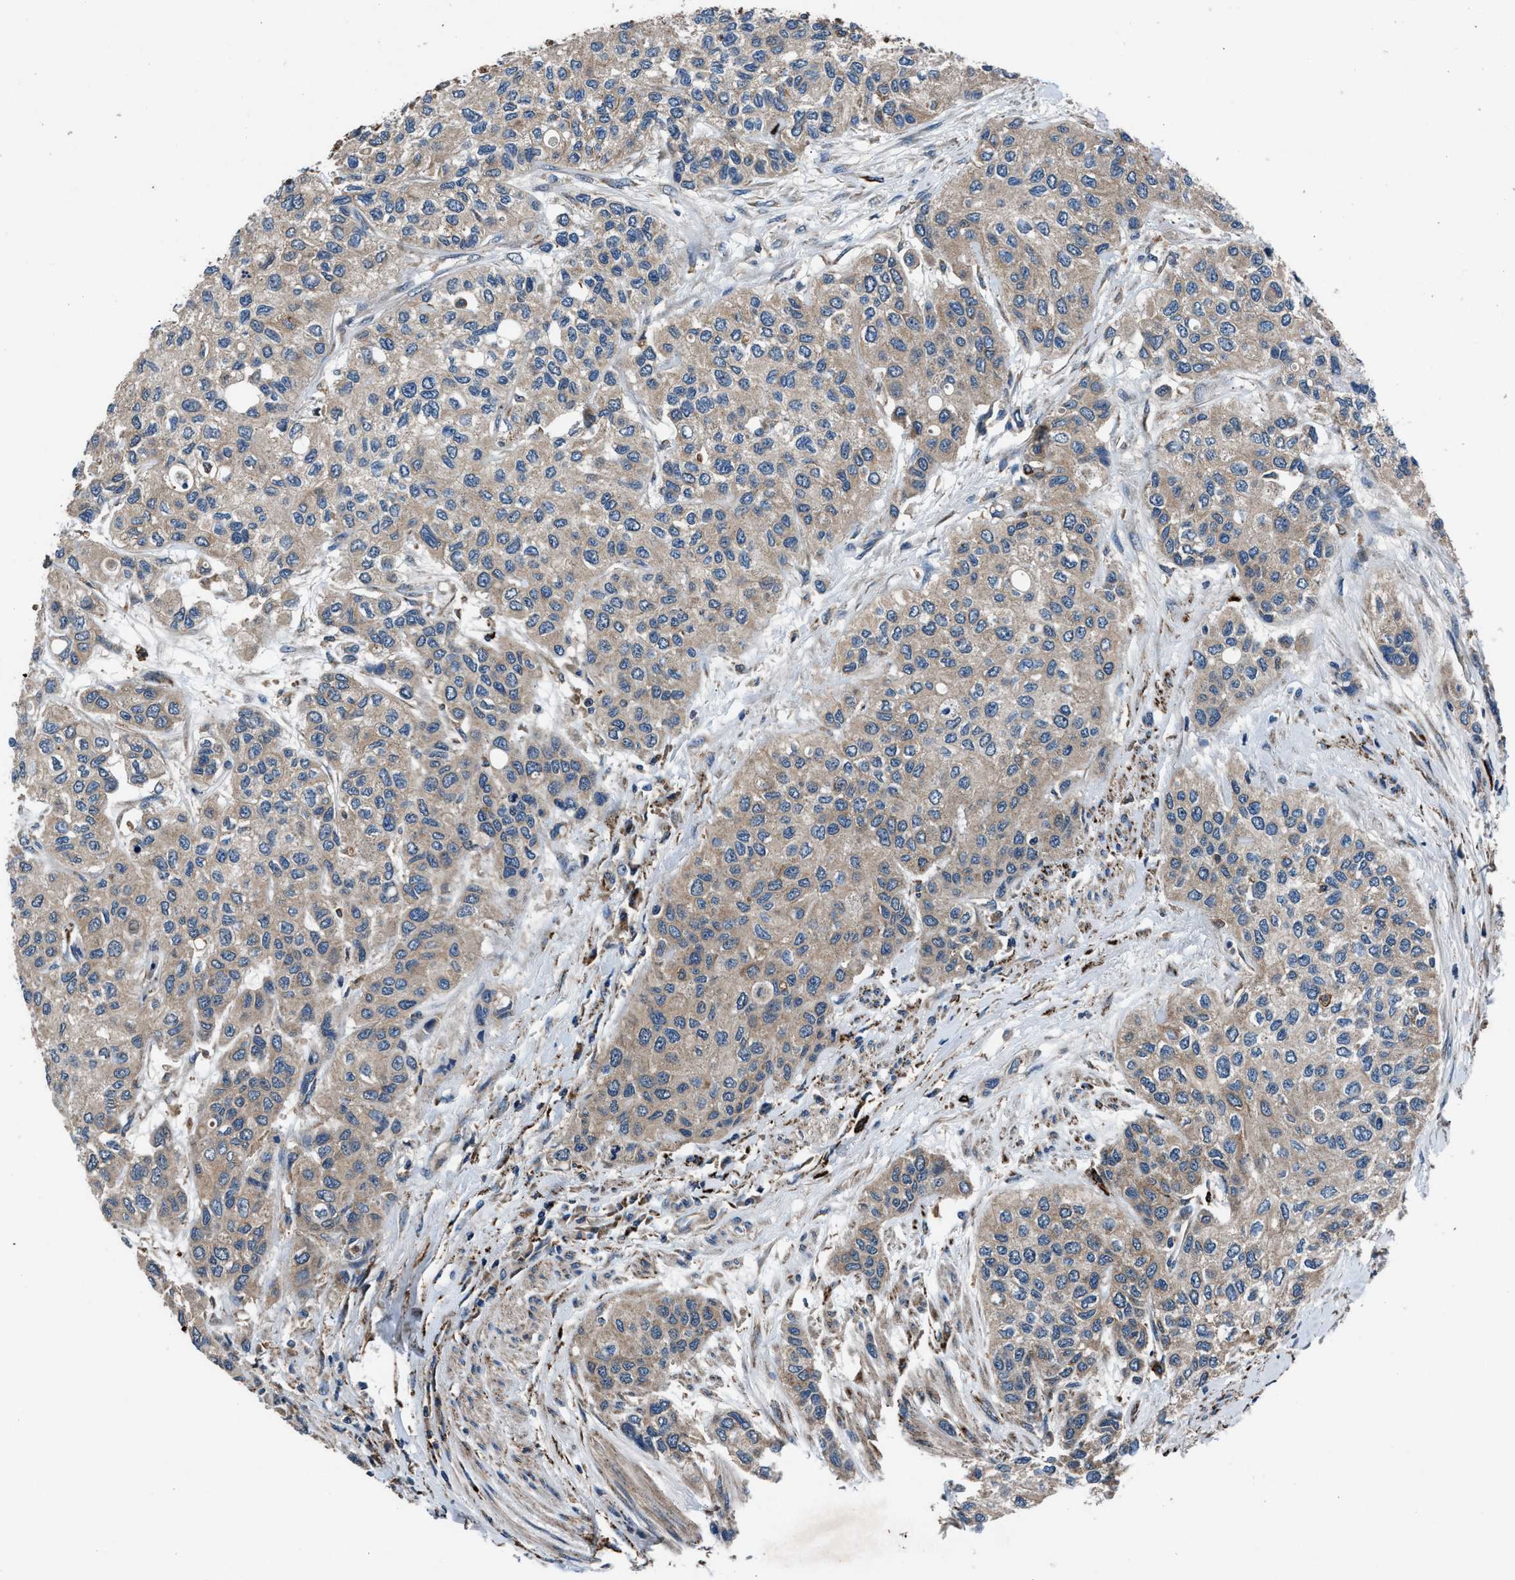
{"staining": {"intensity": "weak", "quantity": ">75%", "location": "cytoplasmic/membranous"}, "tissue": "urothelial cancer", "cell_type": "Tumor cells", "image_type": "cancer", "snomed": [{"axis": "morphology", "description": "Urothelial carcinoma, High grade"}, {"axis": "topography", "description": "Urinary bladder"}], "caption": "An IHC histopathology image of neoplastic tissue is shown. Protein staining in brown shows weak cytoplasmic/membranous positivity in urothelial cancer within tumor cells. (Stains: DAB in brown, nuclei in blue, Microscopy: brightfield microscopy at high magnification).", "gene": "FAM221A", "patient": {"sex": "female", "age": 56}}